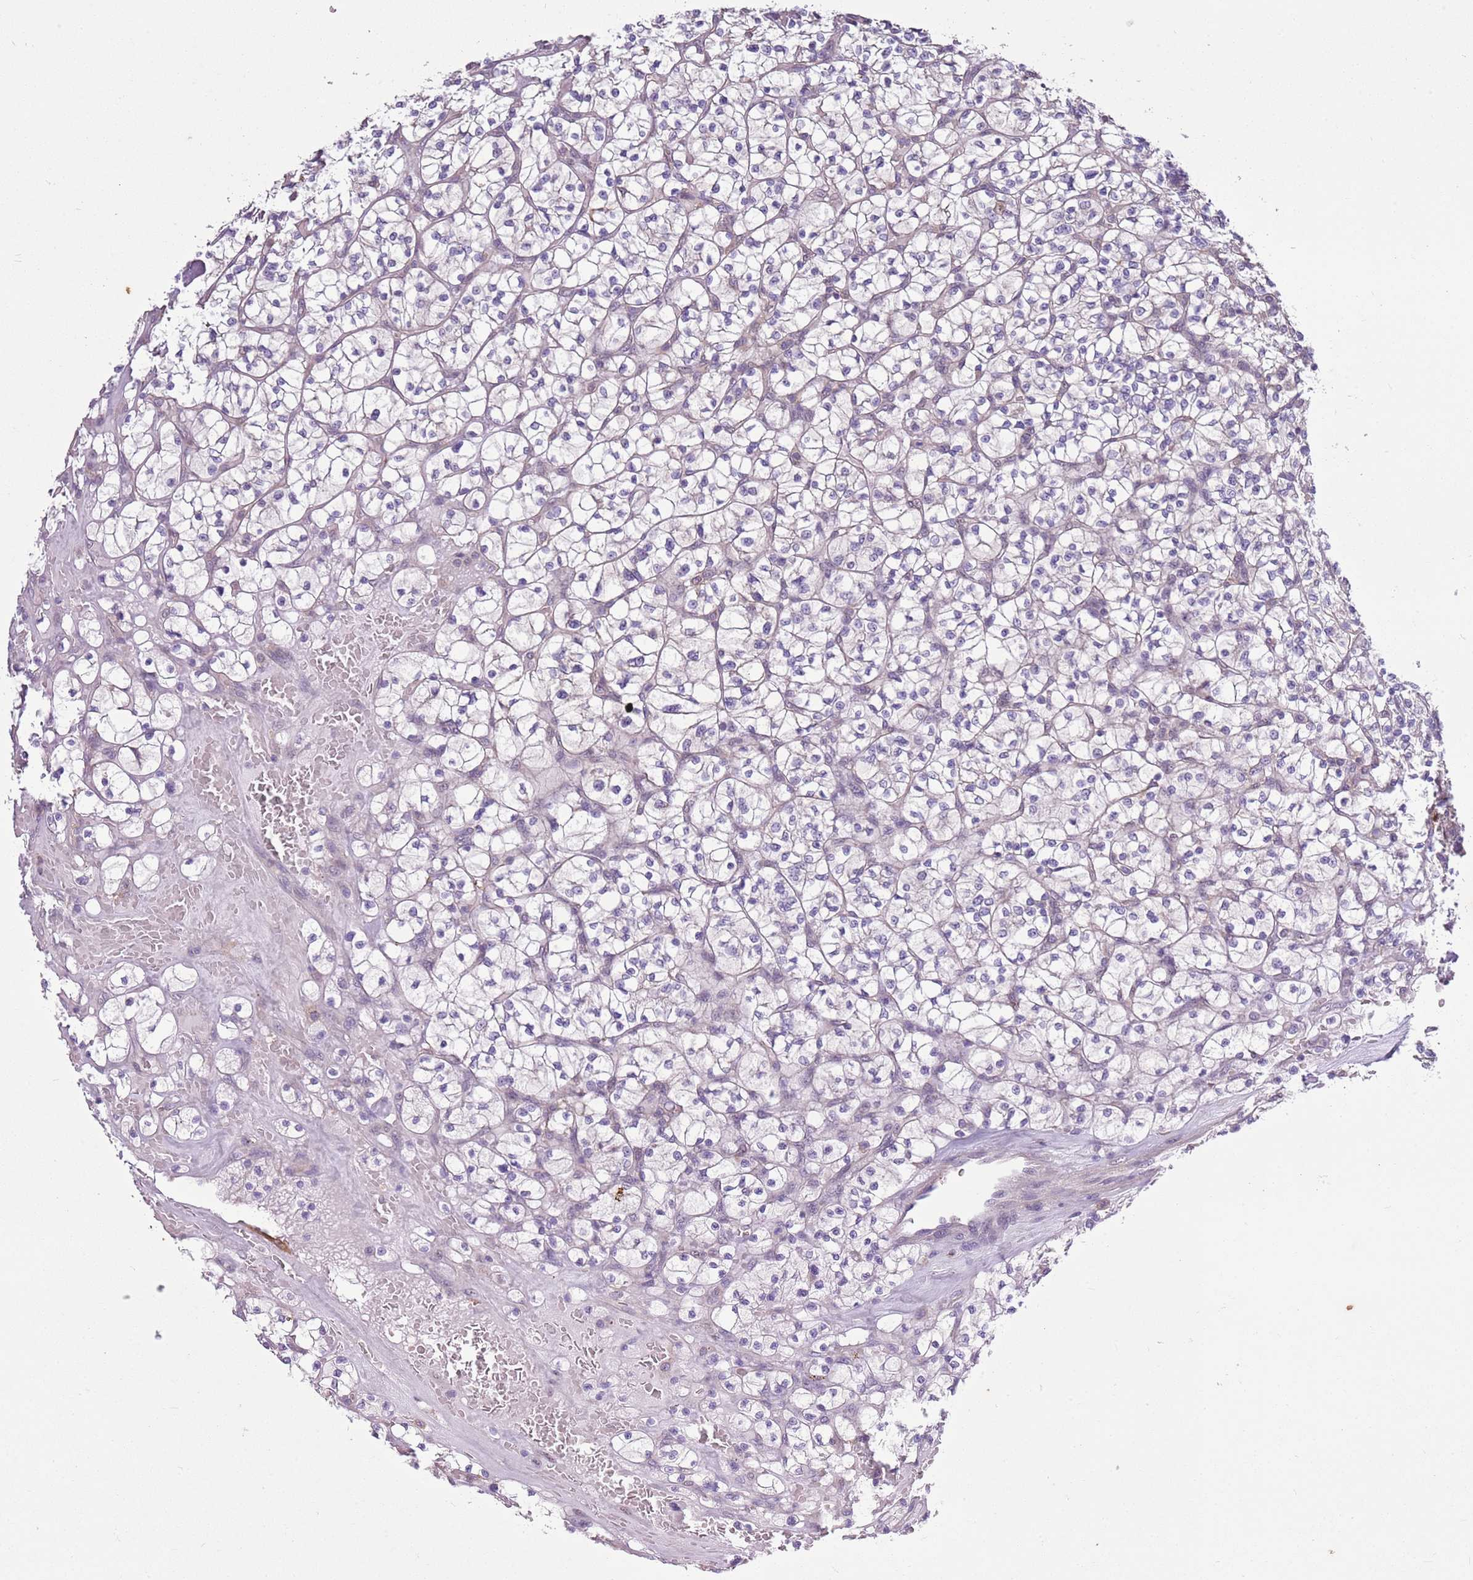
{"staining": {"intensity": "negative", "quantity": "none", "location": "none"}, "tissue": "renal cancer", "cell_type": "Tumor cells", "image_type": "cancer", "snomed": [{"axis": "morphology", "description": "Adenocarcinoma, NOS"}, {"axis": "topography", "description": "Kidney"}], "caption": "DAB immunohistochemical staining of human renal cancer shows no significant expression in tumor cells.", "gene": "CAPN9", "patient": {"sex": "female", "age": 64}}